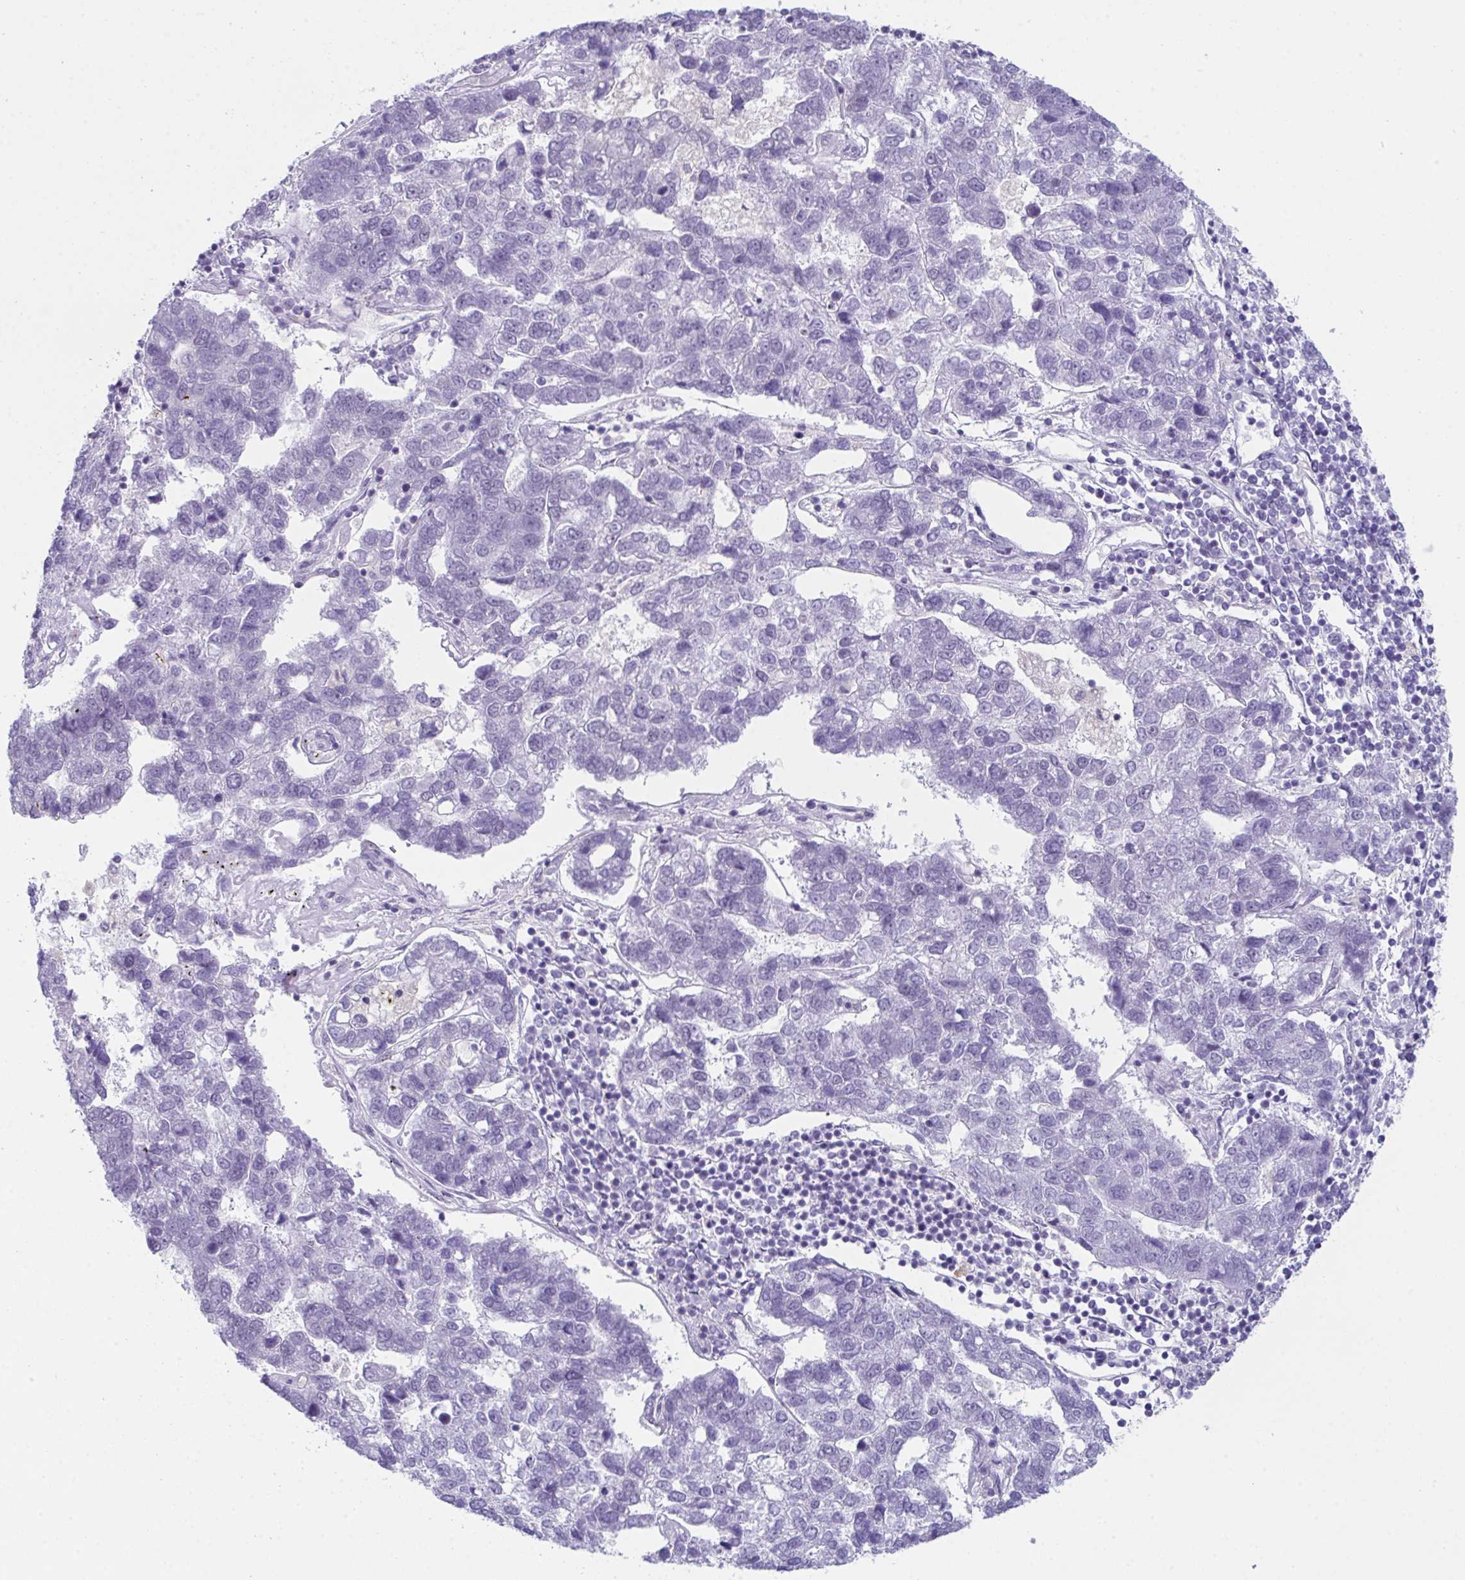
{"staining": {"intensity": "negative", "quantity": "none", "location": "none"}, "tissue": "pancreatic cancer", "cell_type": "Tumor cells", "image_type": "cancer", "snomed": [{"axis": "morphology", "description": "Adenocarcinoma, NOS"}, {"axis": "topography", "description": "Pancreas"}], "caption": "The immunohistochemistry micrograph has no significant expression in tumor cells of pancreatic cancer tissue.", "gene": "ATP6V0D2", "patient": {"sex": "female", "age": 61}}